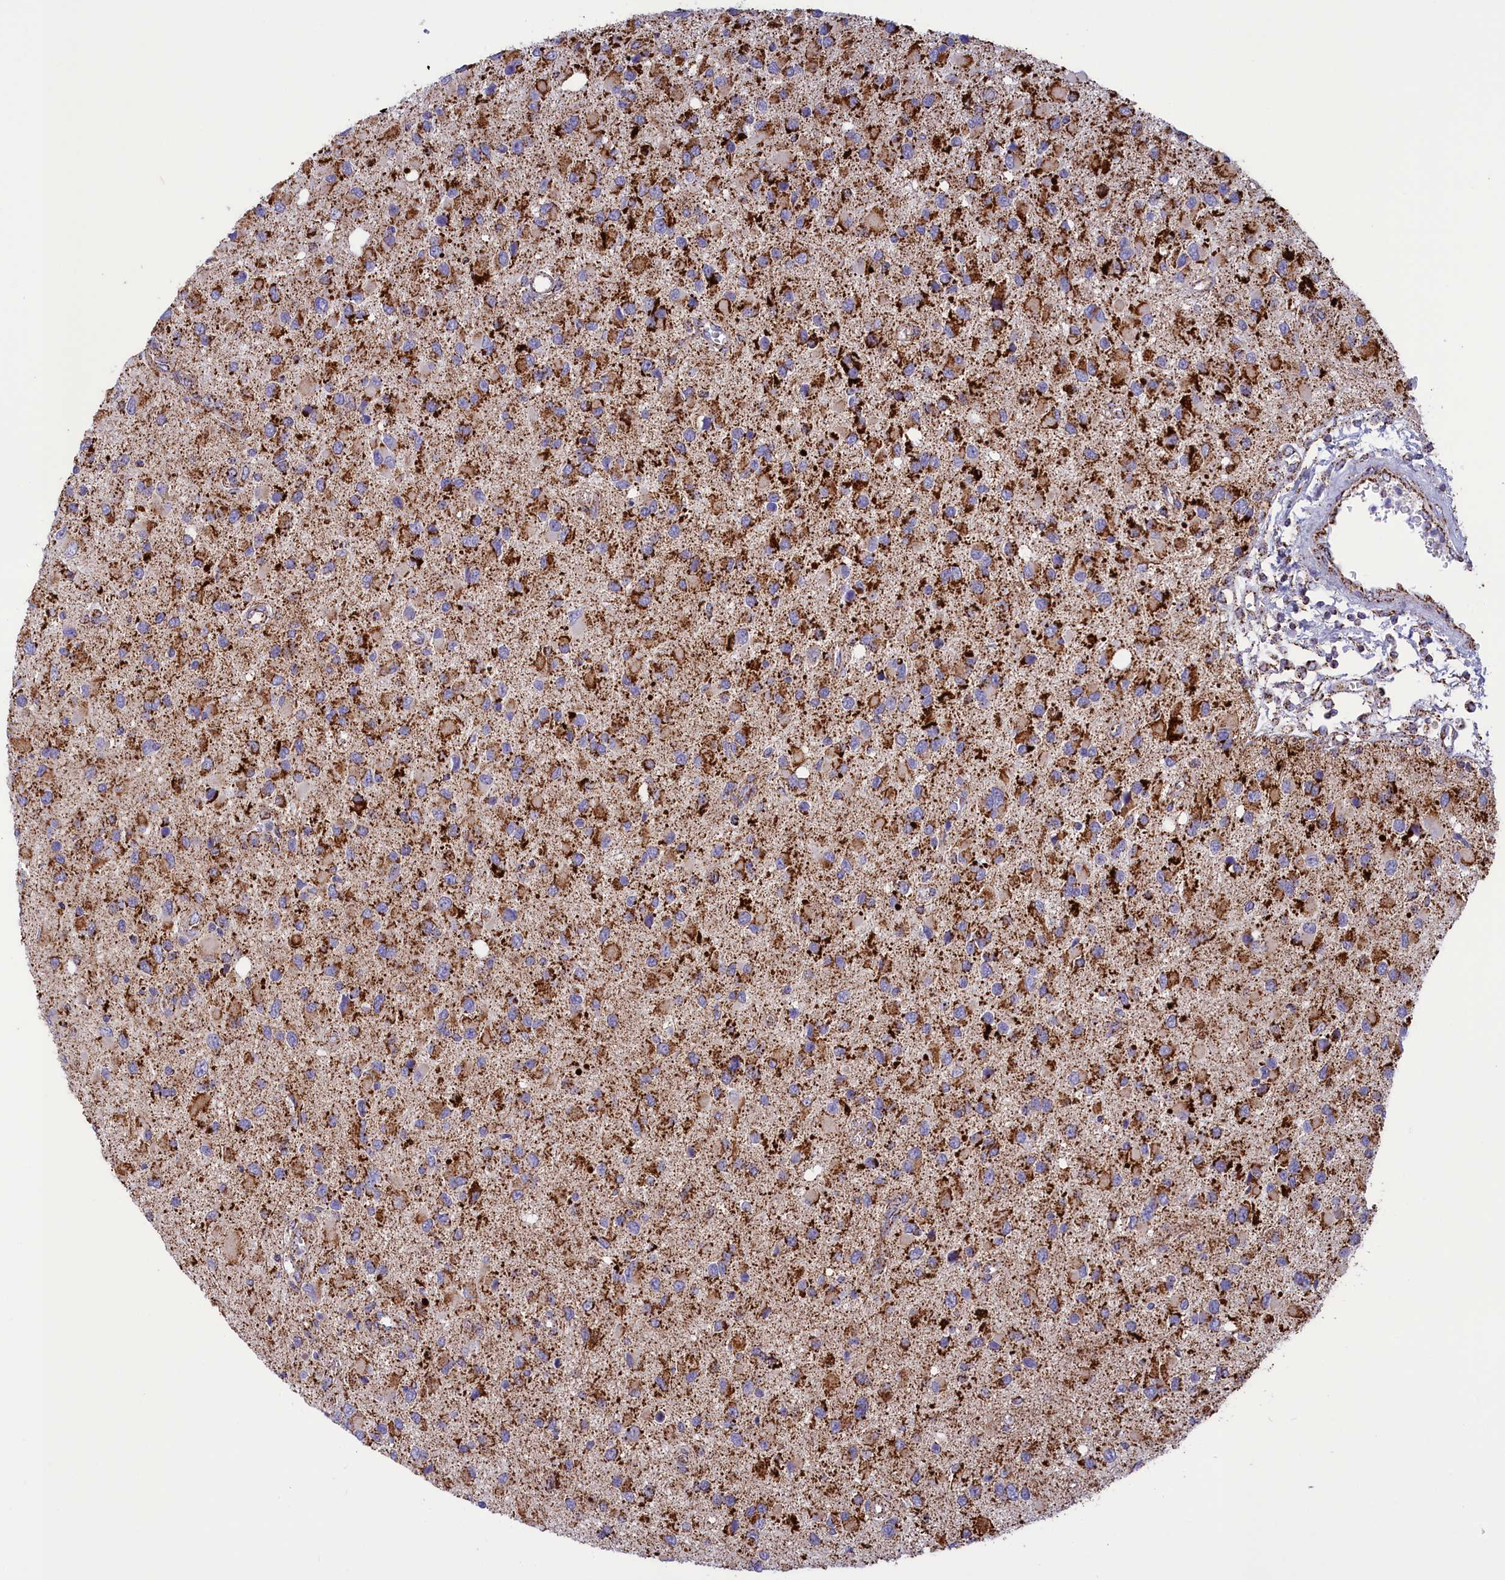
{"staining": {"intensity": "strong", "quantity": ">75%", "location": "cytoplasmic/membranous"}, "tissue": "glioma", "cell_type": "Tumor cells", "image_type": "cancer", "snomed": [{"axis": "morphology", "description": "Glioma, malignant, High grade"}, {"axis": "topography", "description": "Brain"}], "caption": "IHC image of neoplastic tissue: malignant glioma (high-grade) stained using immunohistochemistry (IHC) demonstrates high levels of strong protein expression localized specifically in the cytoplasmic/membranous of tumor cells, appearing as a cytoplasmic/membranous brown color.", "gene": "ISOC2", "patient": {"sex": "male", "age": 53}}